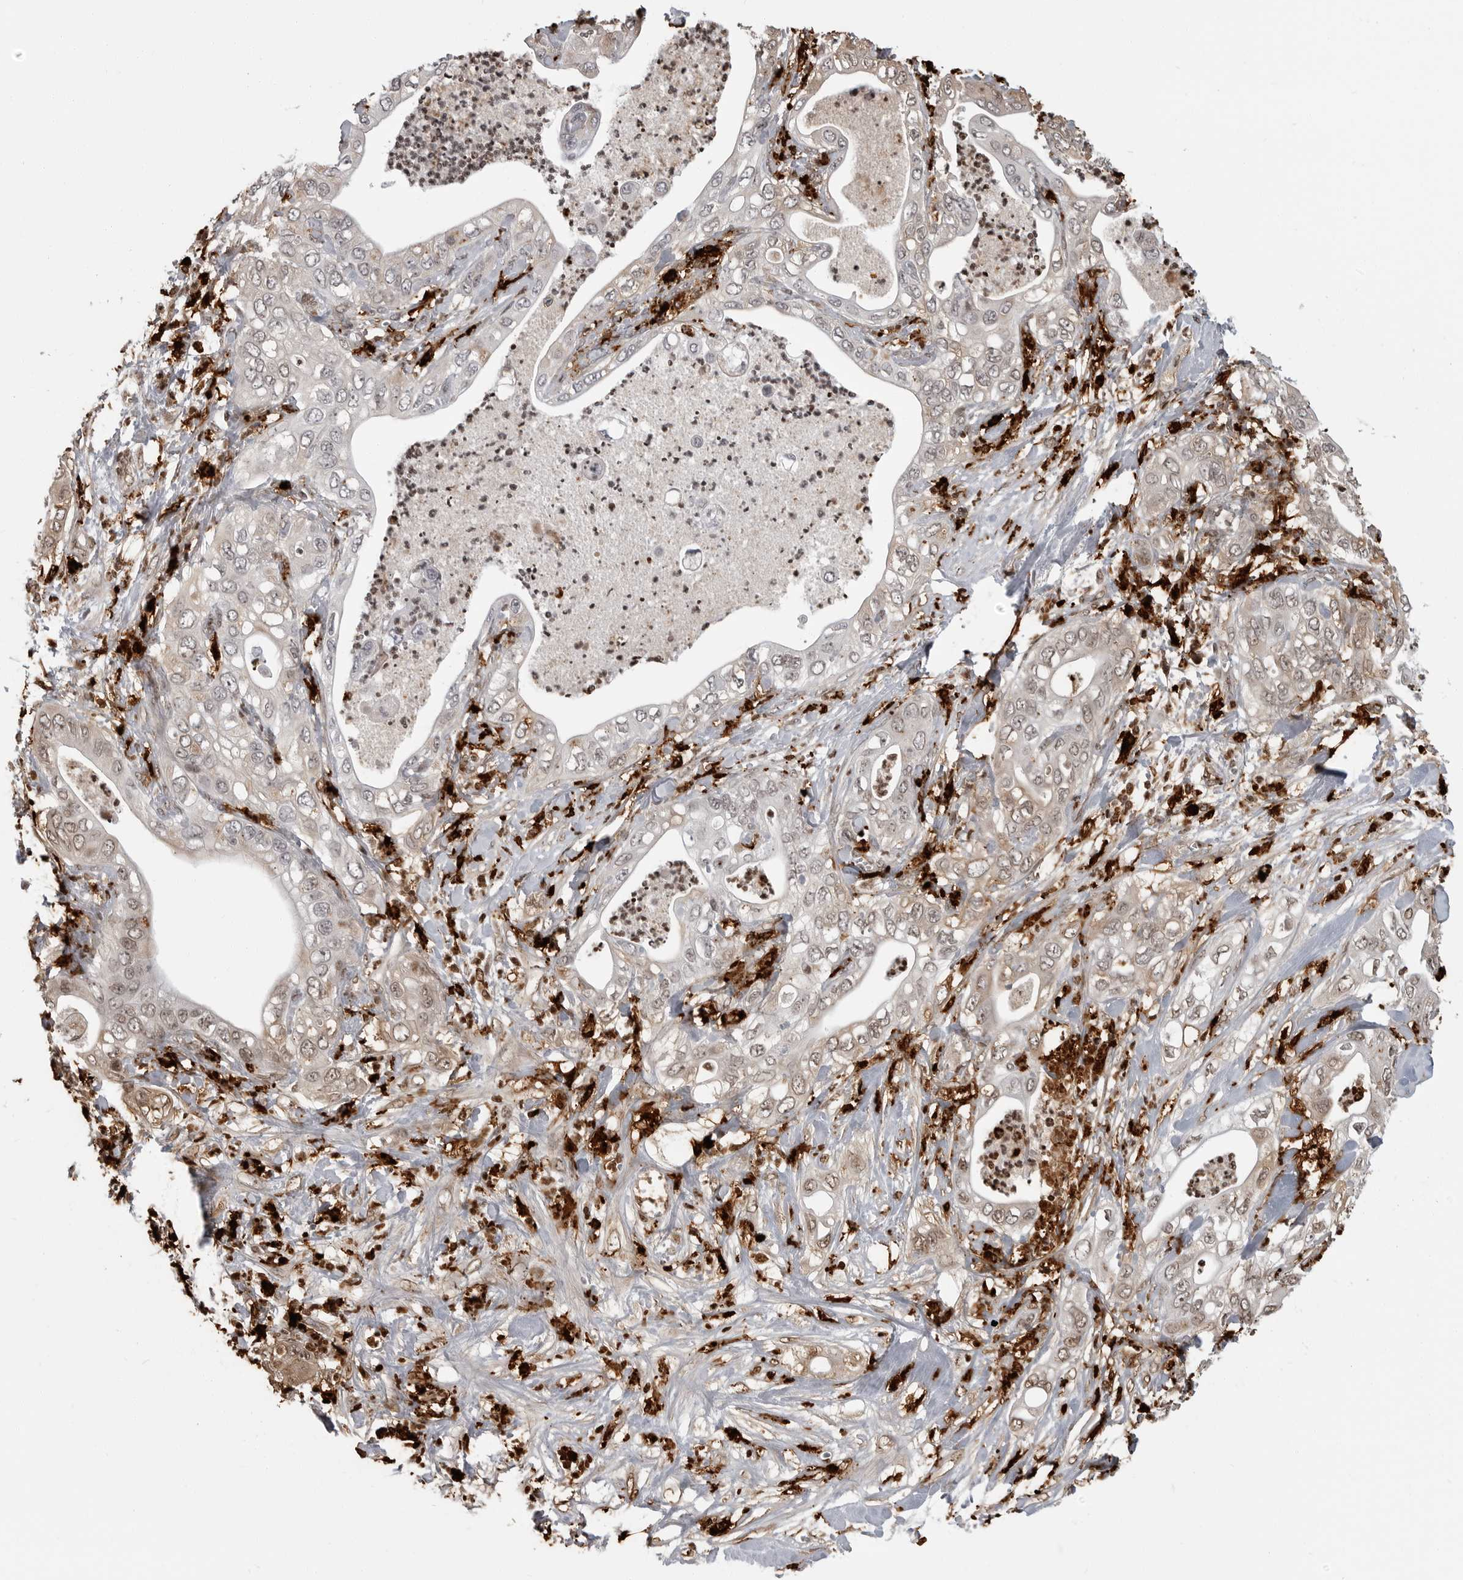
{"staining": {"intensity": "moderate", "quantity": "<25%", "location": "cytoplasmic/membranous"}, "tissue": "pancreatic cancer", "cell_type": "Tumor cells", "image_type": "cancer", "snomed": [{"axis": "morphology", "description": "Adenocarcinoma, NOS"}, {"axis": "topography", "description": "Pancreas"}], "caption": "Pancreatic adenocarcinoma stained with a brown dye demonstrates moderate cytoplasmic/membranous positive expression in about <25% of tumor cells.", "gene": "IFI30", "patient": {"sex": "female", "age": 78}}